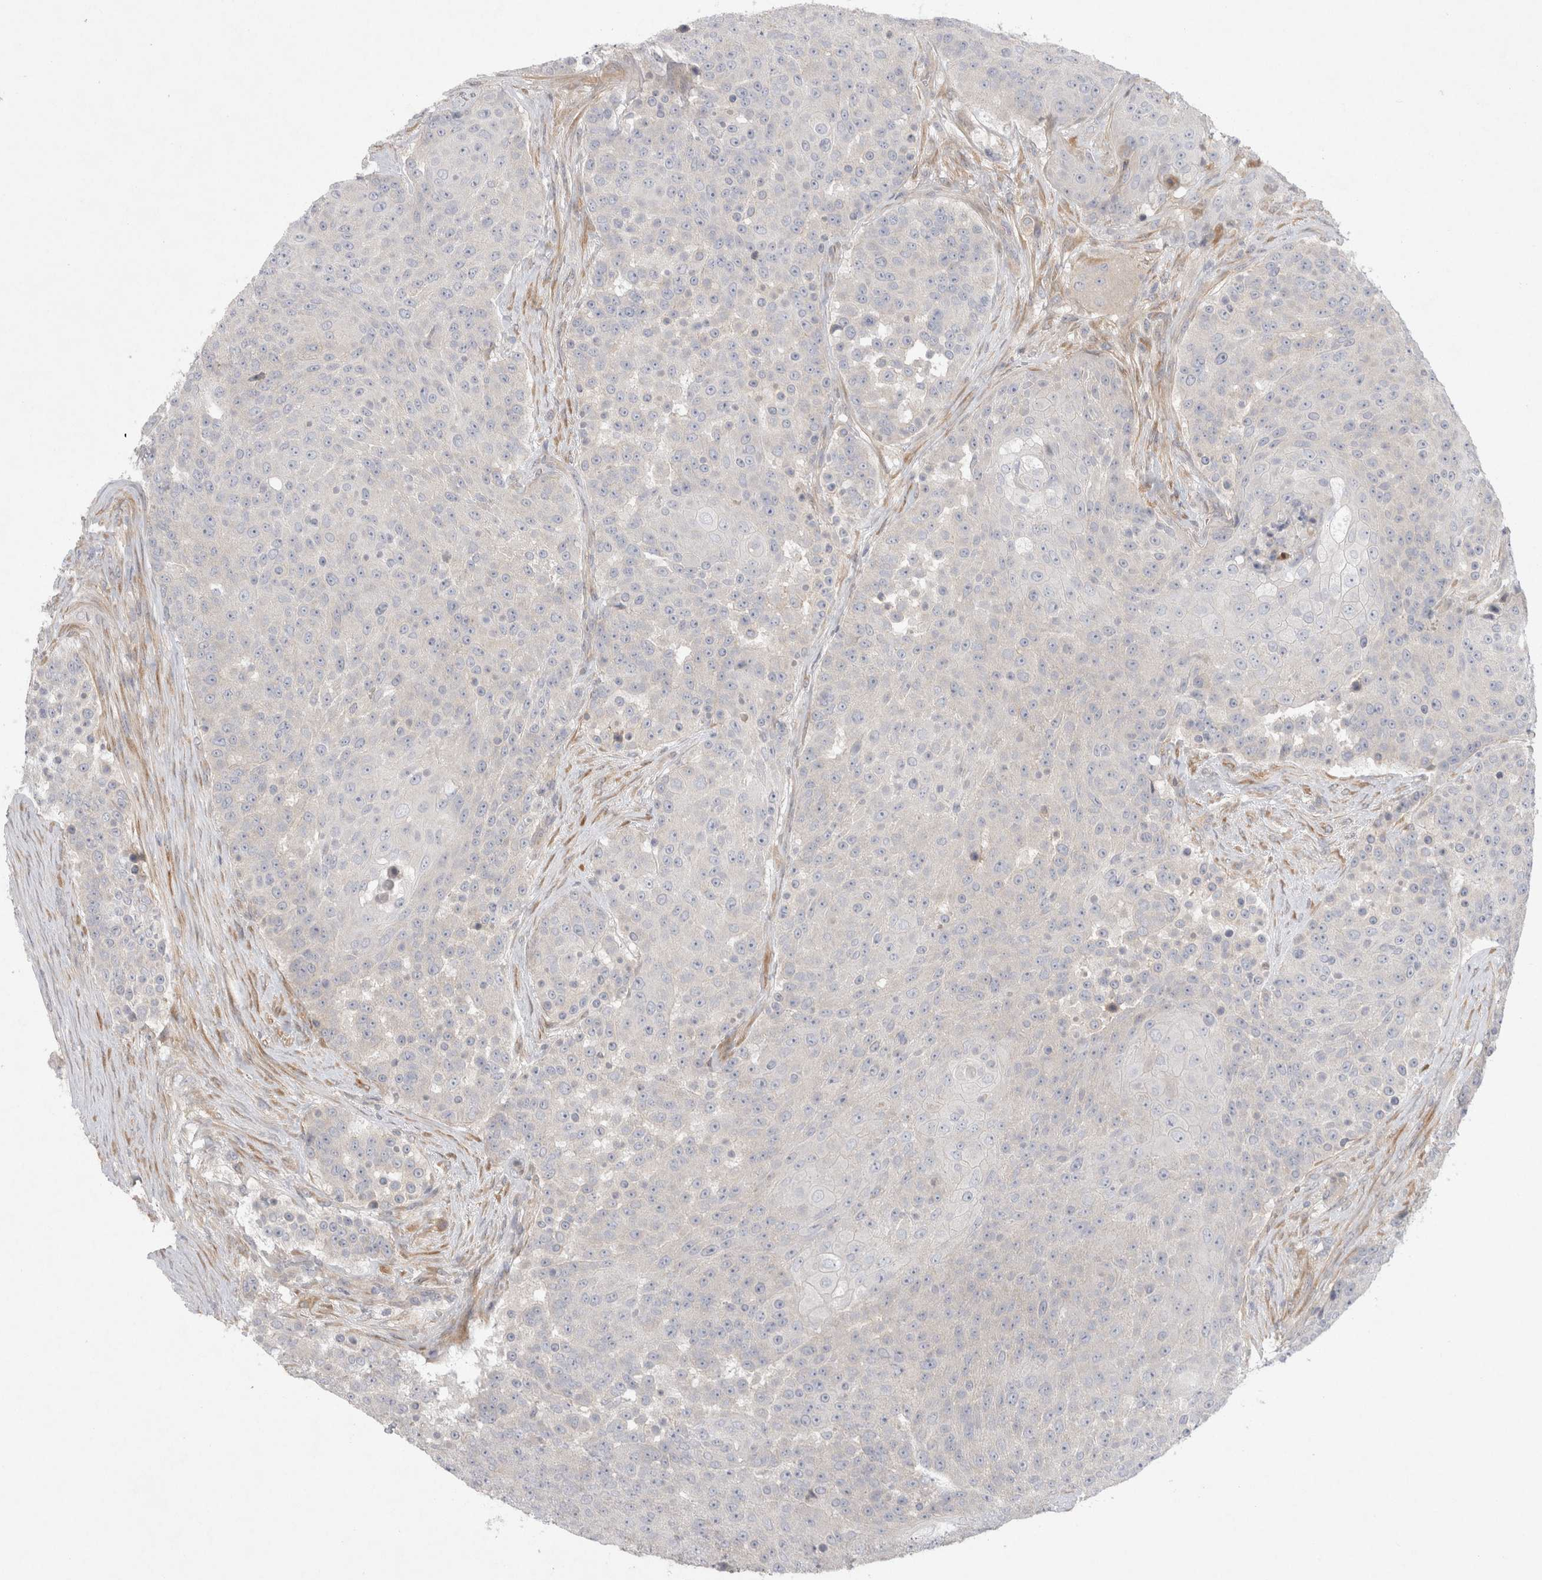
{"staining": {"intensity": "negative", "quantity": "none", "location": "none"}, "tissue": "urothelial cancer", "cell_type": "Tumor cells", "image_type": "cancer", "snomed": [{"axis": "morphology", "description": "Urothelial carcinoma, High grade"}, {"axis": "topography", "description": "Urinary bladder"}], "caption": "The photomicrograph exhibits no staining of tumor cells in urothelial carcinoma (high-grade).", "gene": "BZW2", "patient": {"sex": "female", "age": 63}}